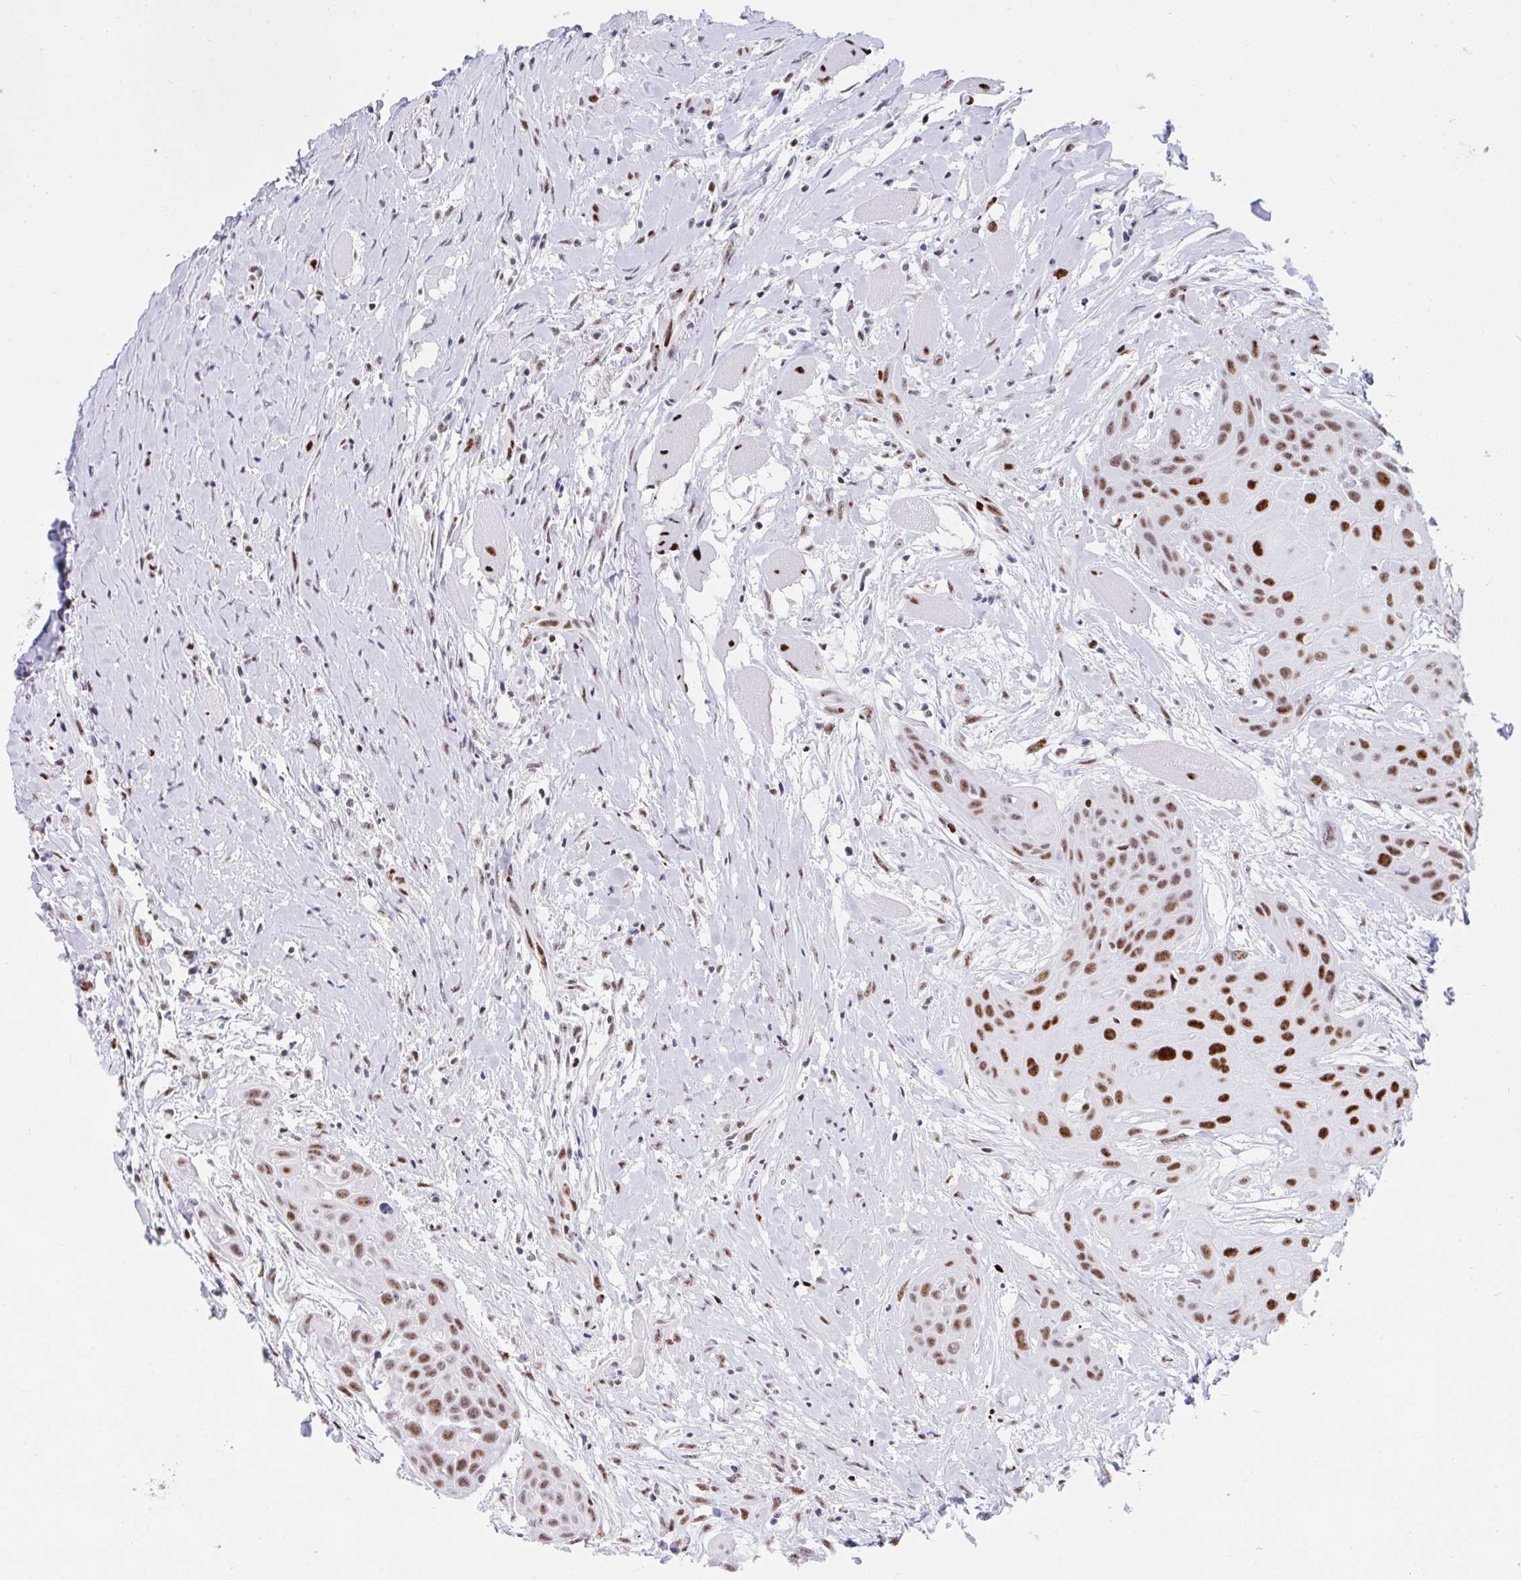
{"staining": {"intensity": "strong", "quantity": "25%-75%", "location": "nuclear"}, "tissue": "head and neck cancer", "cell_type": "Tumor cells", "image_type": "cancer", "snomed": [{"axis": "morphology", "description": "Squamous cell carcinoma, NOS"}, {"axis": "topography", "description": "Head-Neck"}], "caption": "Head and neck squamous cell carcinoma stained for a protein shows strong nuclear positivity in tumor cells. The staining was performed using DAB (3,3'-diaminobenzidine) to visualize the protein expression in brown, while the nuclei were stained in blue with hematoxylin (Magnification: 20x).", "gene": "IKZF2", "patient": {"sex": "female", "age": 73}}